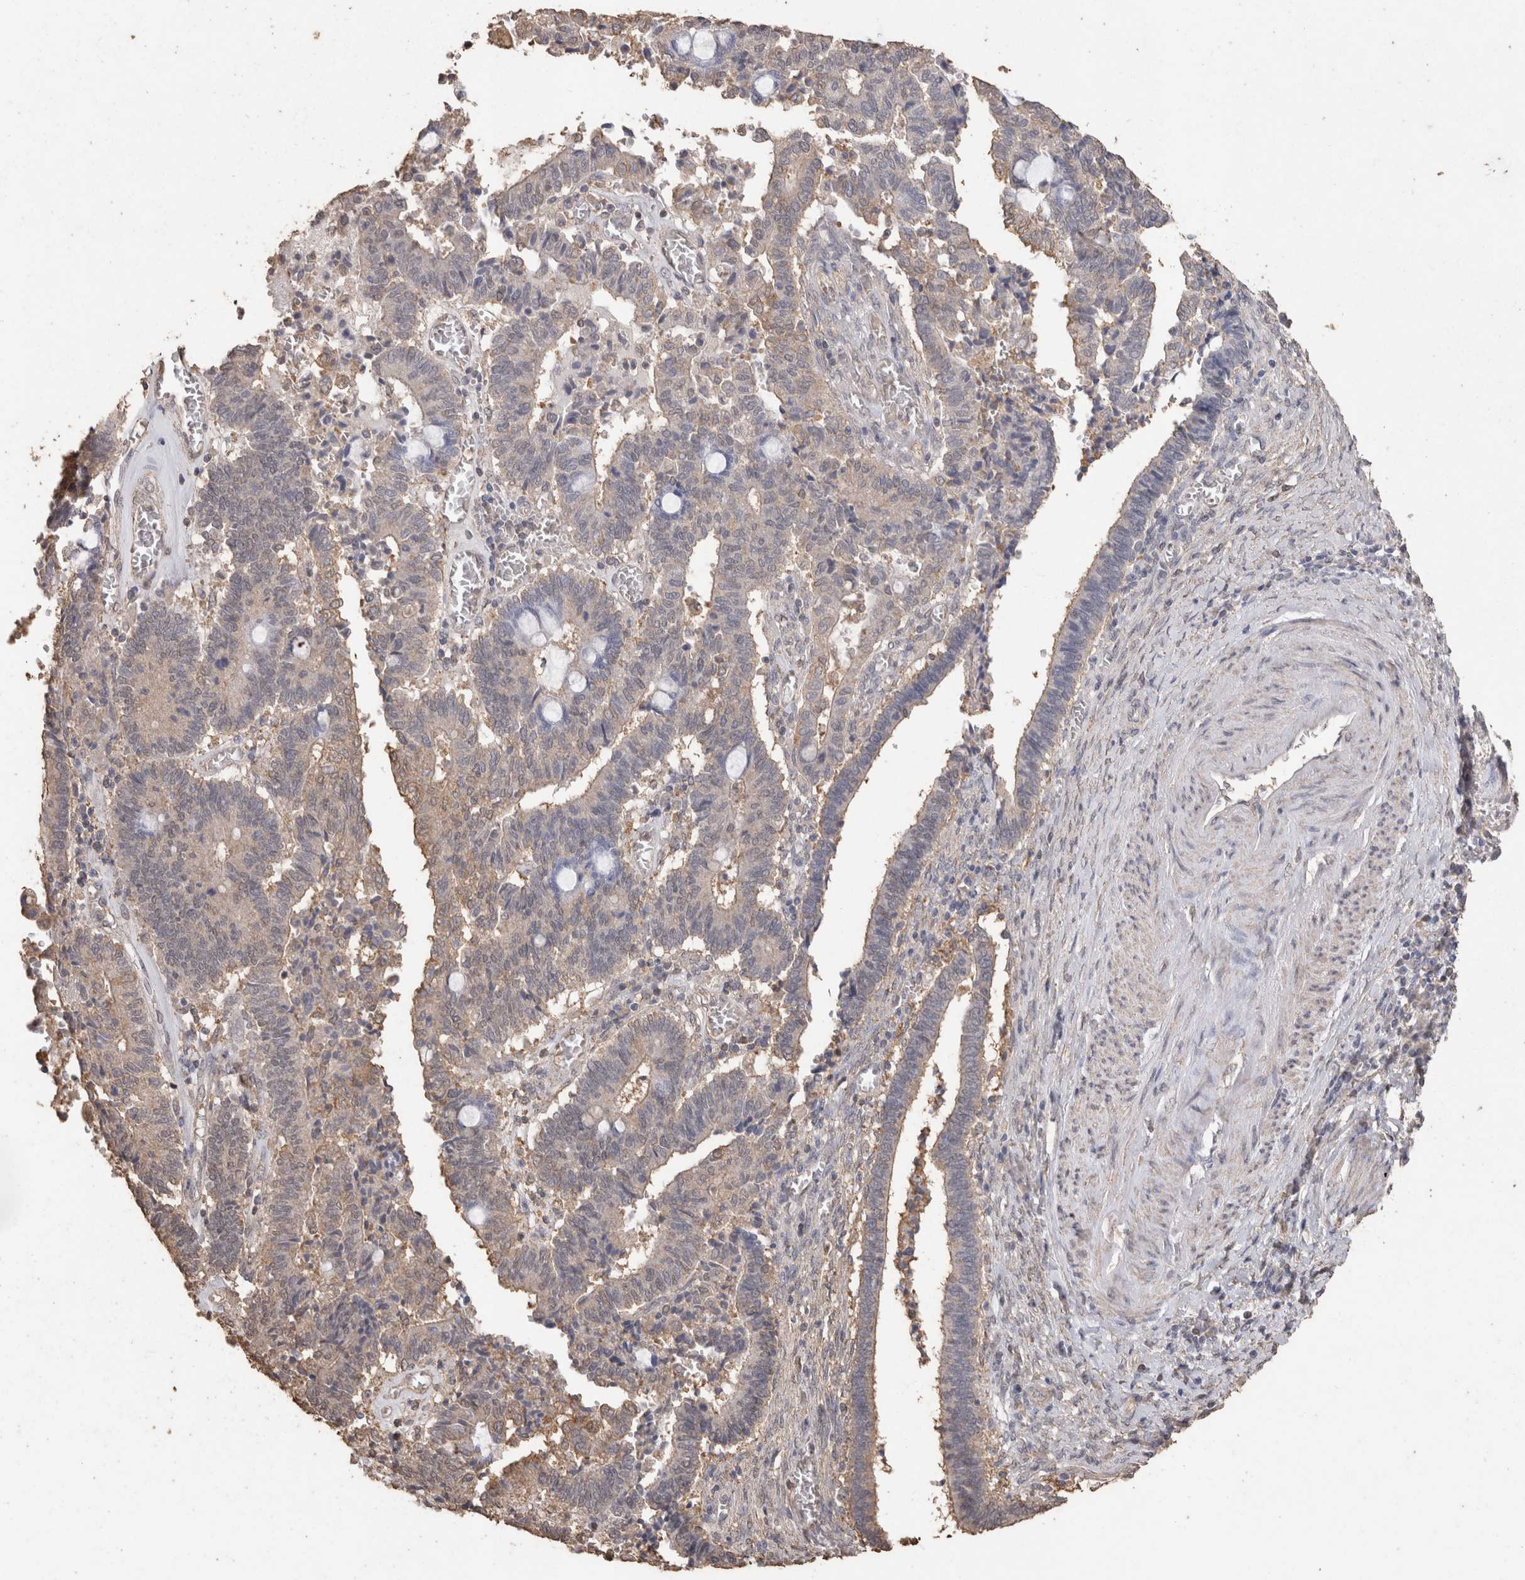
{"staining": {"intensity": "weak", "quantity": "25%-75%", "location": "cytoplasmic/membranous"}, "tissue": "cervical cancer", "cell_type": "Tumor cells", "image_type": "cancer", "snomed": [{"axis": "morphology", "description": "Adenocarcinoma, NOS"}, {"axis": "topography", "description": "Cervix"}], "caption": "Immunohistochemistry of human cervical adenocarcinoma shows low levels of weak cytoplasmic/membranous staining in about 25%-75% of tumor cells.", "gene": "CX3CL1", "patient": {"sex": "female", "age": 44}}